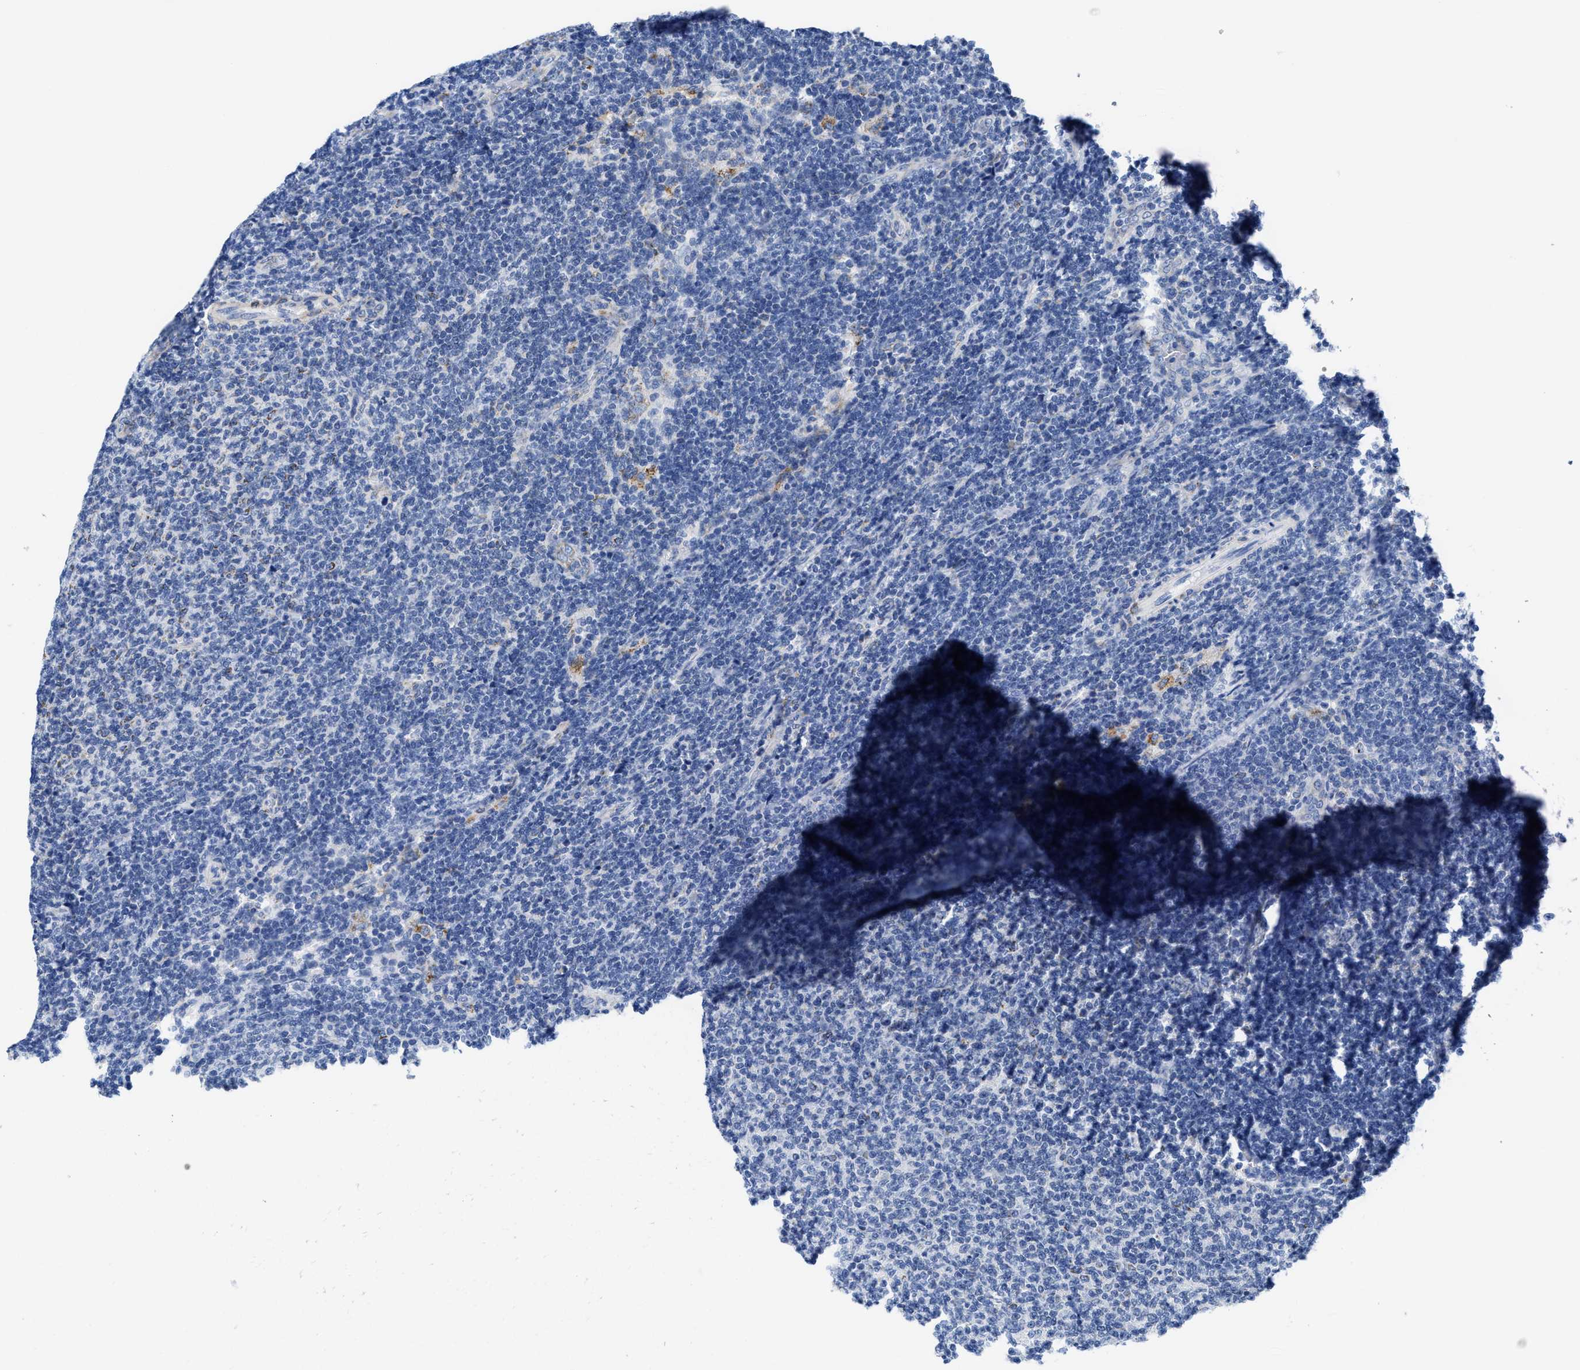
{"staining": {"intensity": "moderate", "quantity": "25%-75%", "location": "cytoplasmic/membranous"}, "tissue": "lymphoma", "cell_type": "Tumor cells", "image_type": "cancer", "snomed": [{"axis": "morphology", "description": "Malignant lymphoma, non-Hodgkin's type, Low grade"}, {"axis": "topography", "description": "Lymph node"}], "caption": "An IHC image of neoplastic tissue is shown. Protein staining in brown highlights moderate cytoplasmic/membranous positivity in lymphoma within tumor cells. Using DAB (3,3'-diaminobenzidine) (brown) and hematoxylin (blue) stains, captured at high magnification using brightfield microscopy.", "gene": "TBRG4", "patient": {"sex": "male", "age": 66}}